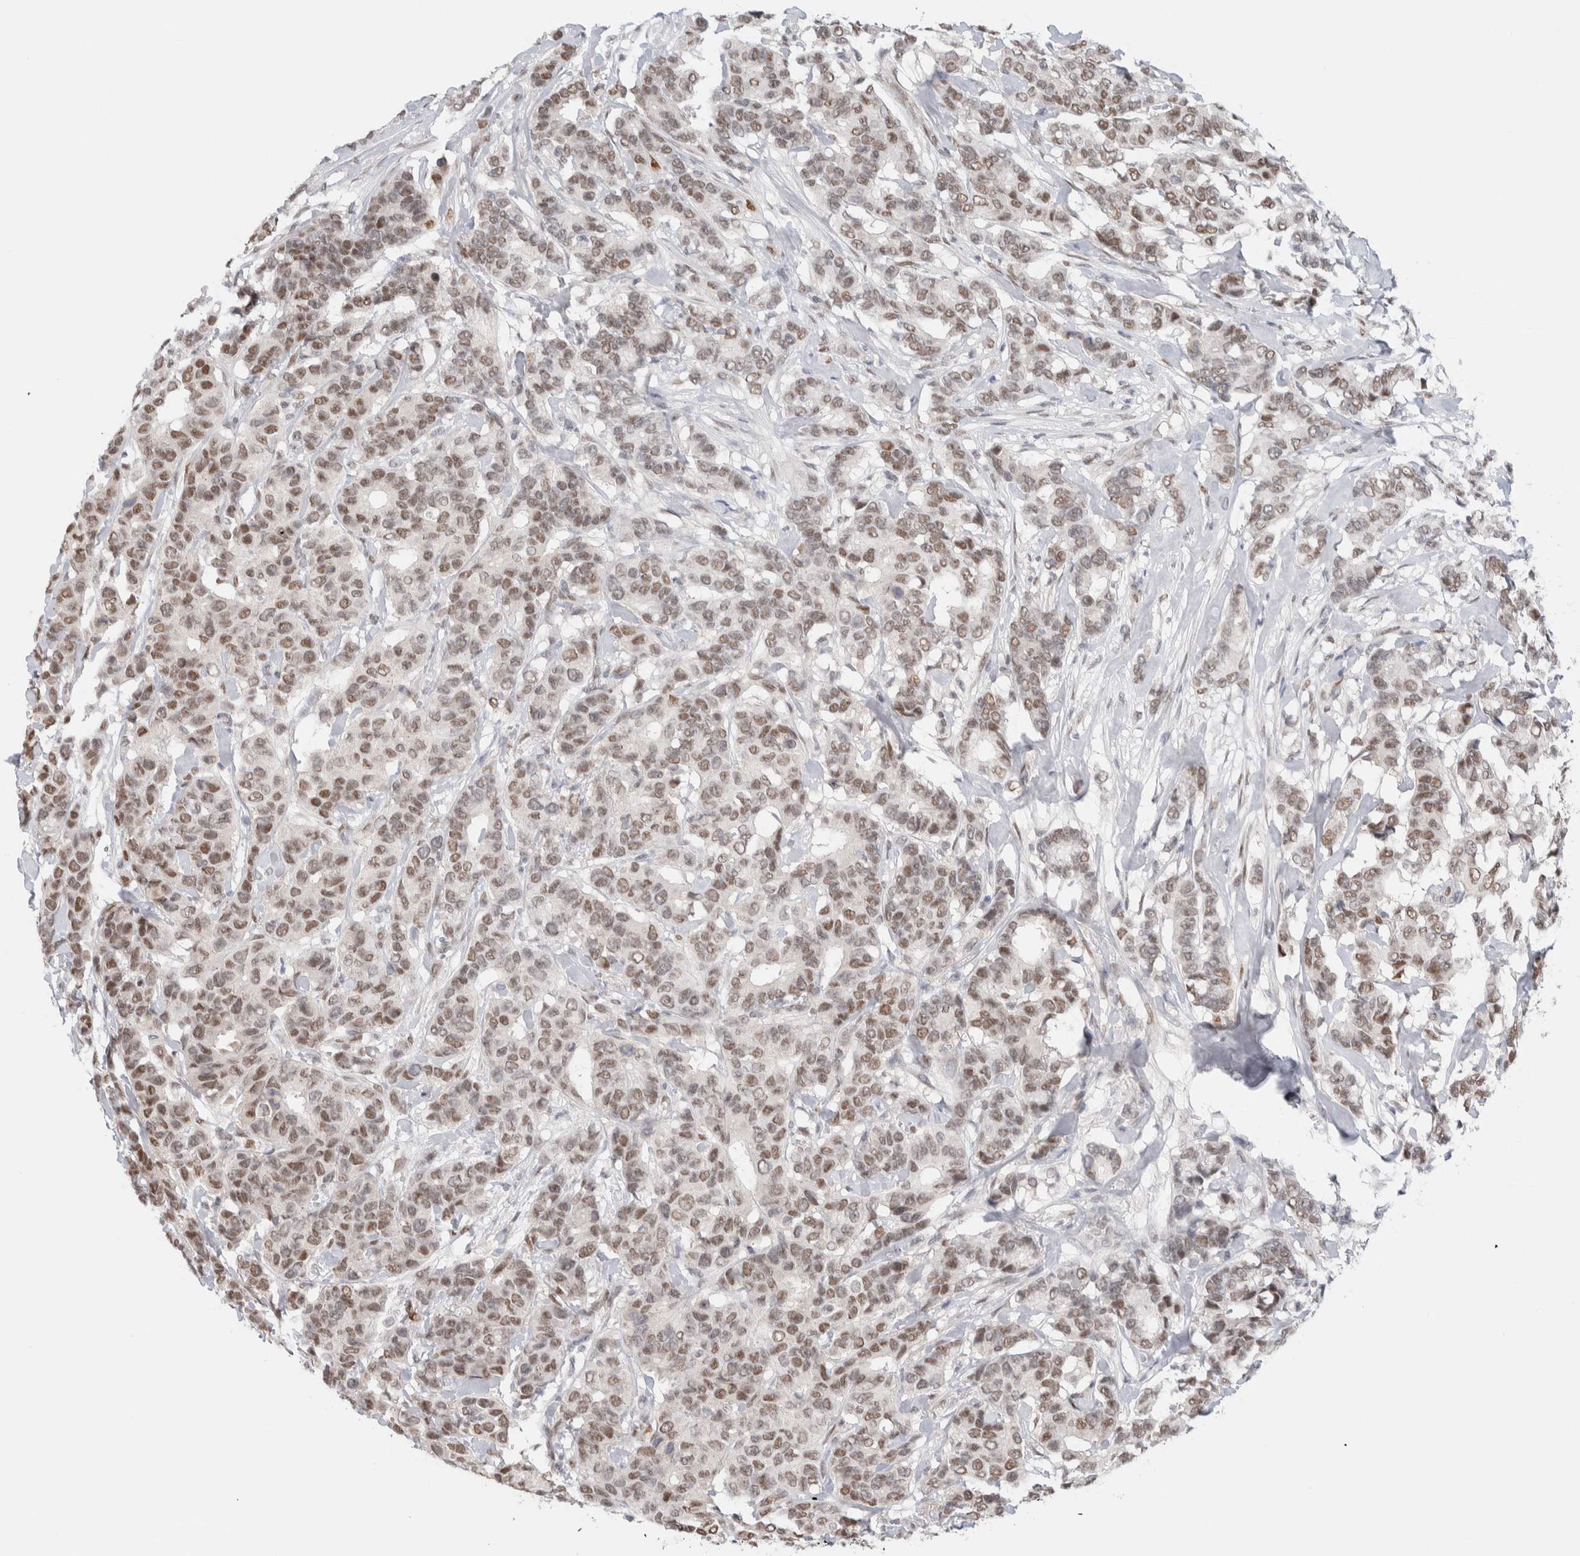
{"staining": {"intensity": "moderate", "quantity": ">75%", "location": "nuclear"}, "tissue": "breast cancer", "cell_type": "Tumor cells", "image_type": "cancer", "snomed": [{"axis": "morphology", "description": "Duct carcinoma"}, {"axis": "topography", "description": "Breast"}], "caption": "High-power microscopy captured an immunohistochemistry photomicrograph of intraductal carcinoma (breast), revealing moderate nuclear expression in about >75% of tumor cells.", "gene": "PRMT1", "patient": {"sex": "female", "age": 87}}